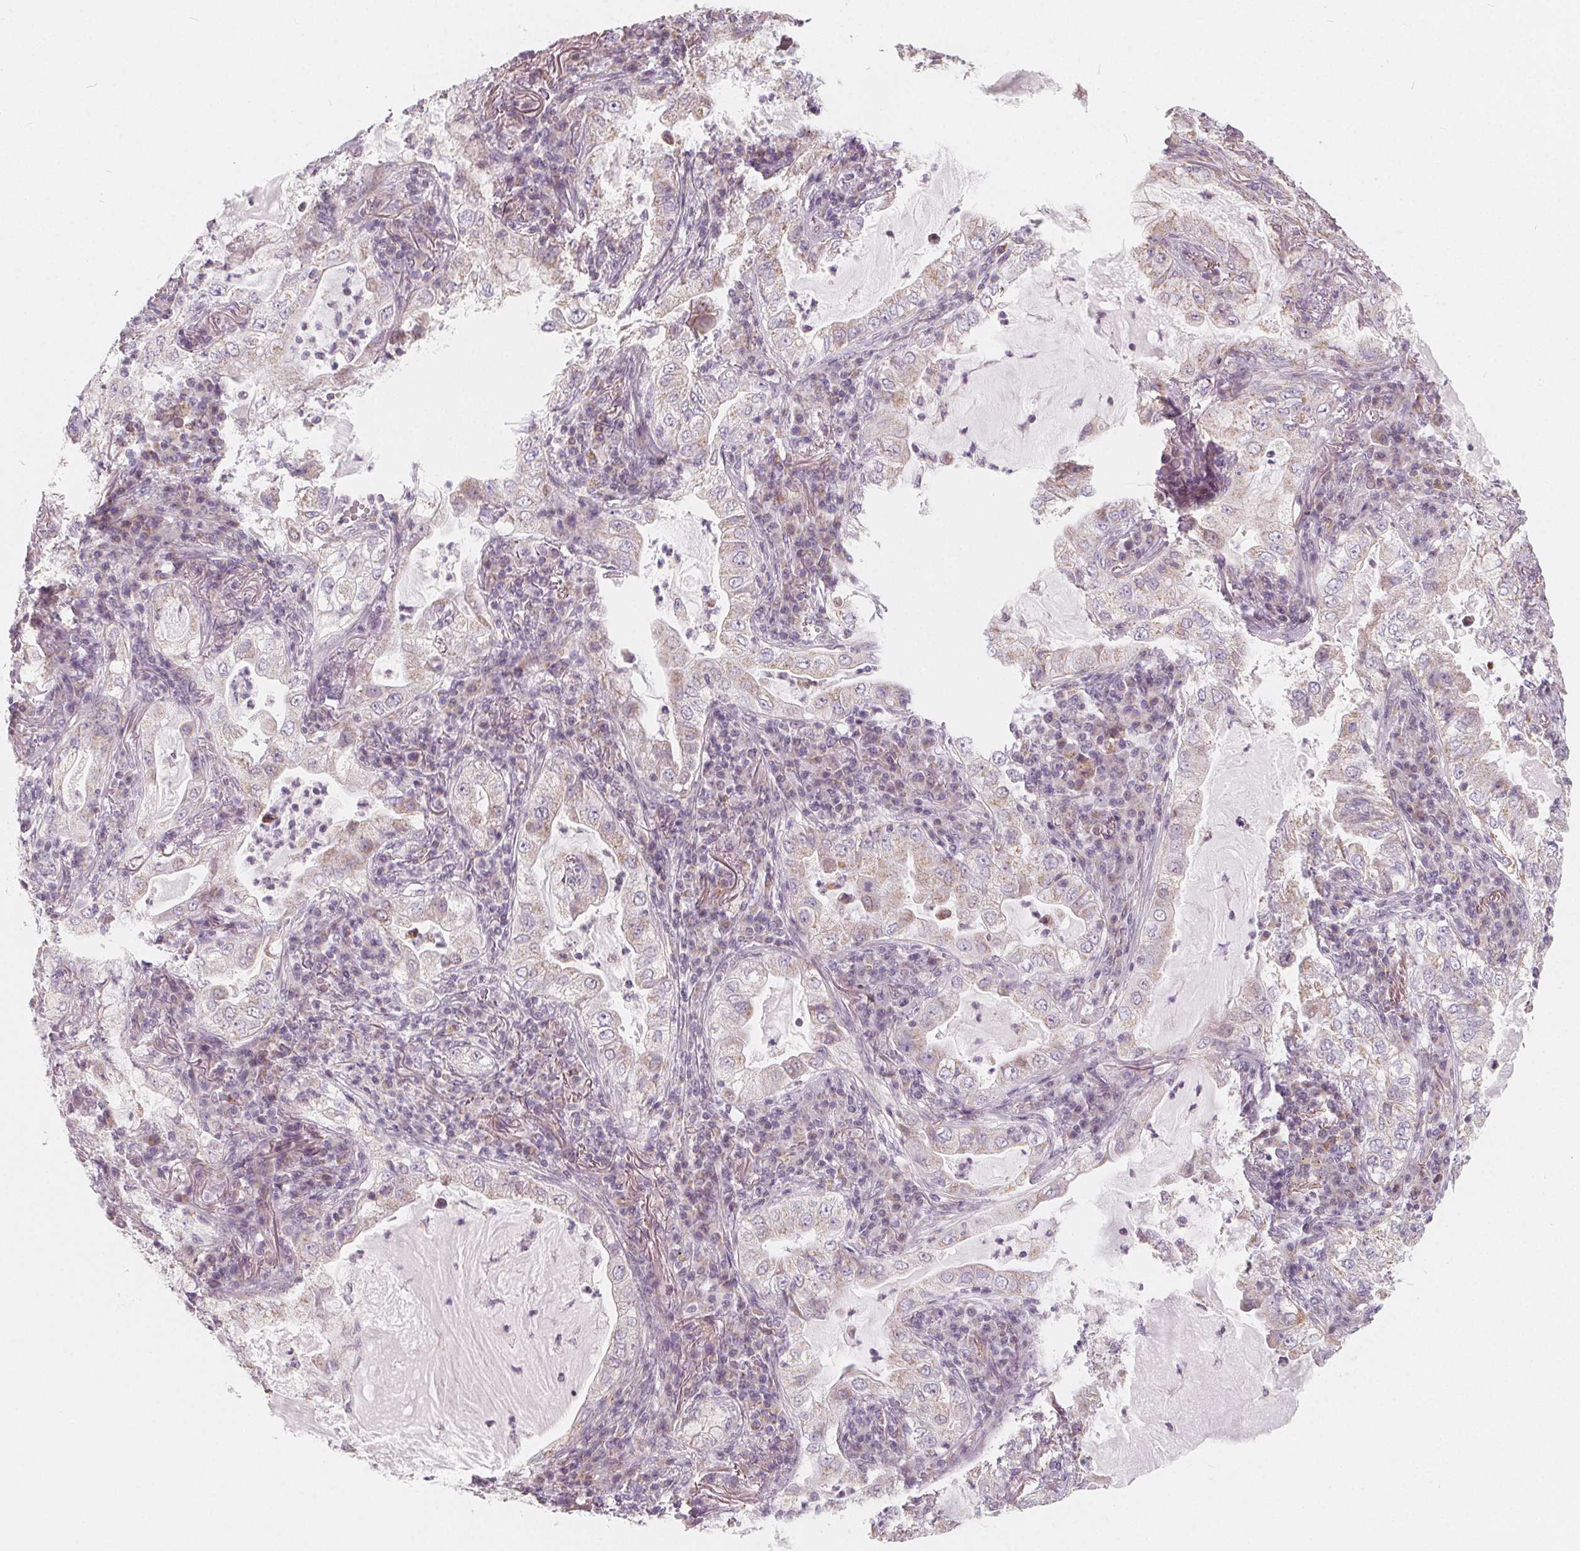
{"staining": {"intensity": "weak", "quantity": "<25%", "location": "cytoplasmic/membranous"}, "tissue": "lung cancer", "cell_type": "Tumor cells", "image_type": "cancer", "snomed": [{"axis": "morphology", "description": "Adenocarcinoma, NOS"}, {"axis": "topography", "description": "Lung"}], "caption": "There is no significant positivity in tumor cells of adenocarcinoma (lung).", "gene": "NUP210L", "patient": {"sex": "female", "age": 73}}